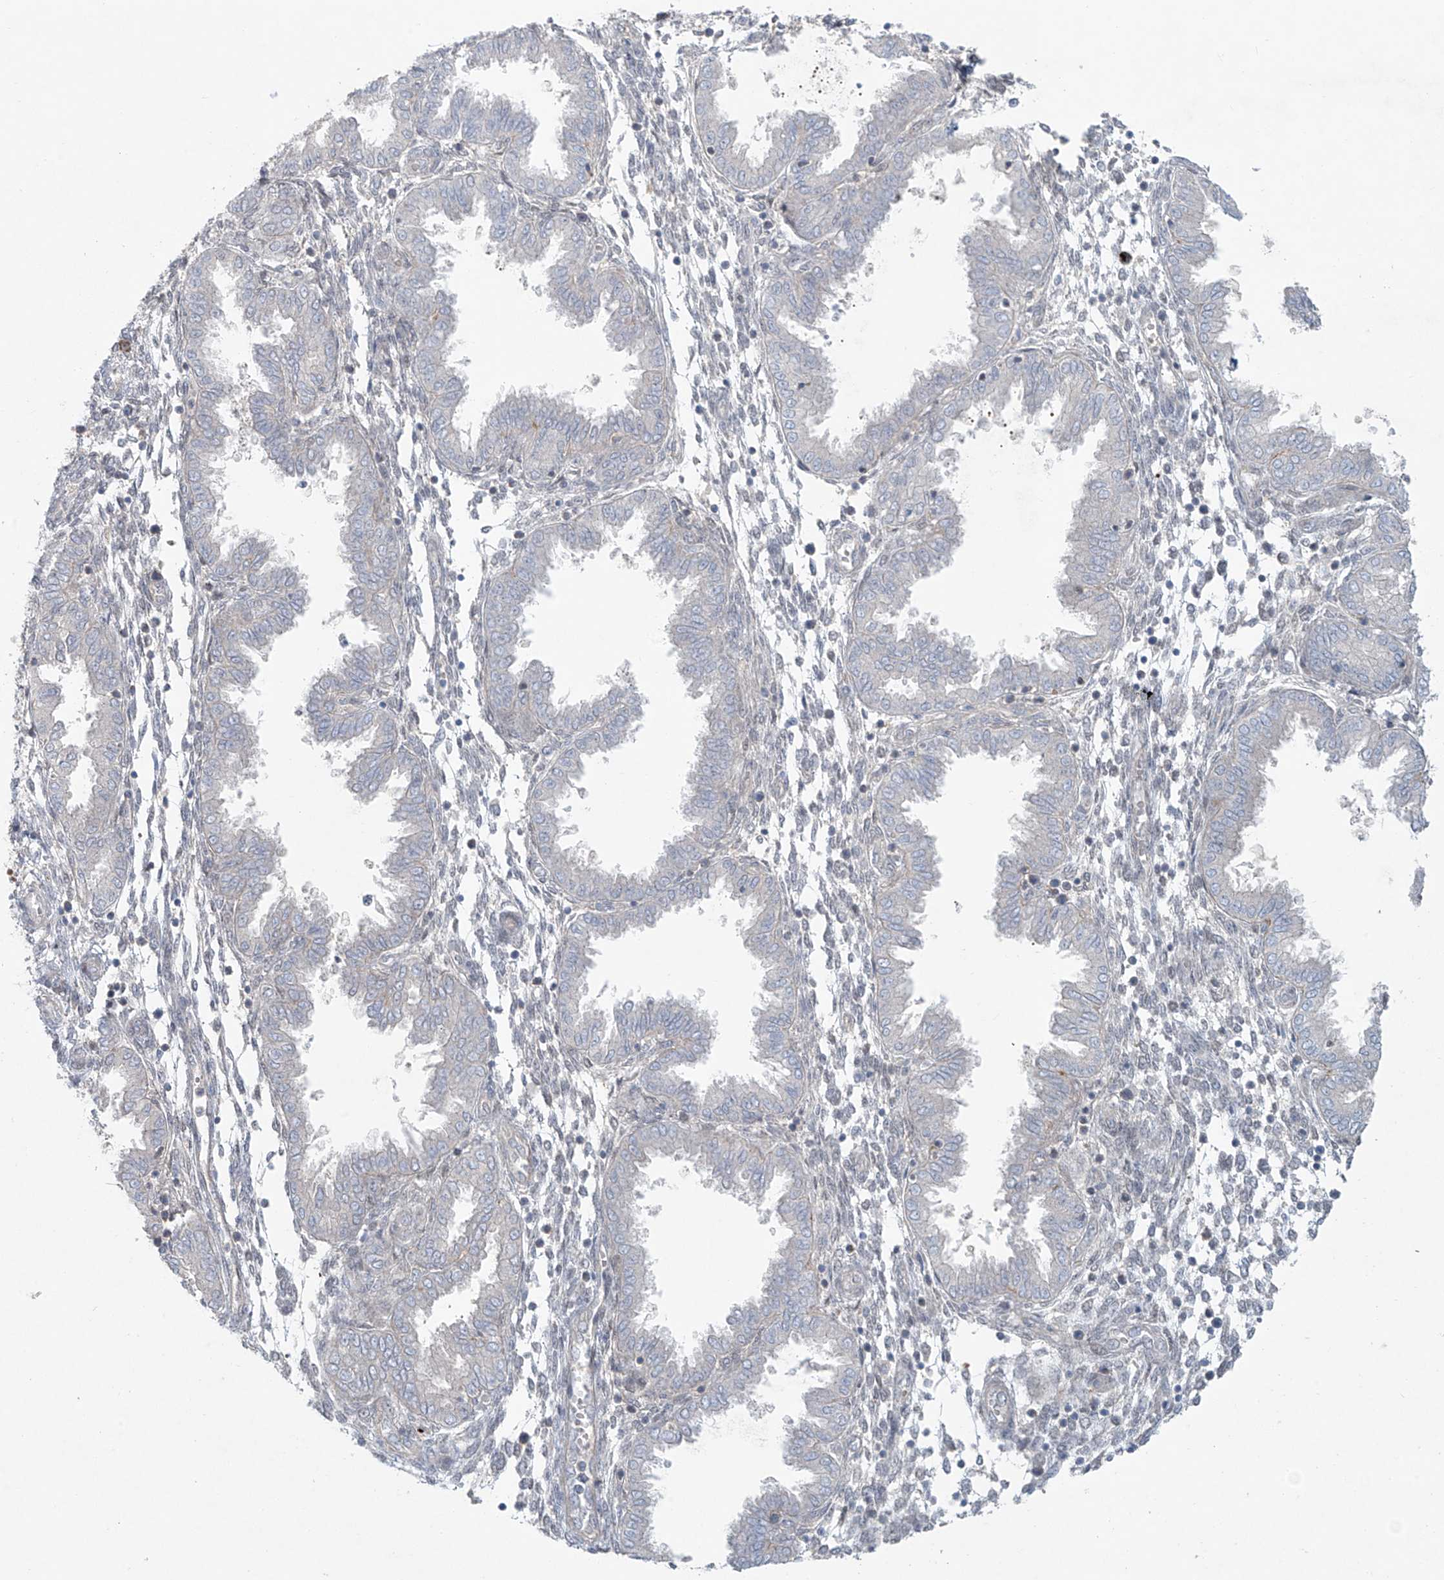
{"staining": {"intensity": "negative", "quantity": "none", "location": "none"}, "tissue": "endometrium", "cell_type": "Cells in endometrial stroma", "image_type": "normal", "snomed": [{"axis": "morphology", "description": "Normal tissue, NOS"}, {"axis": "topography", "description": "Endometrium"}], "caption": "Protein analysis of unremarkable endometrium displays no significant staining in cells in endometrial stroma.", "gene": "PPAT", "patient": {"sex": "female", "age": 33}}